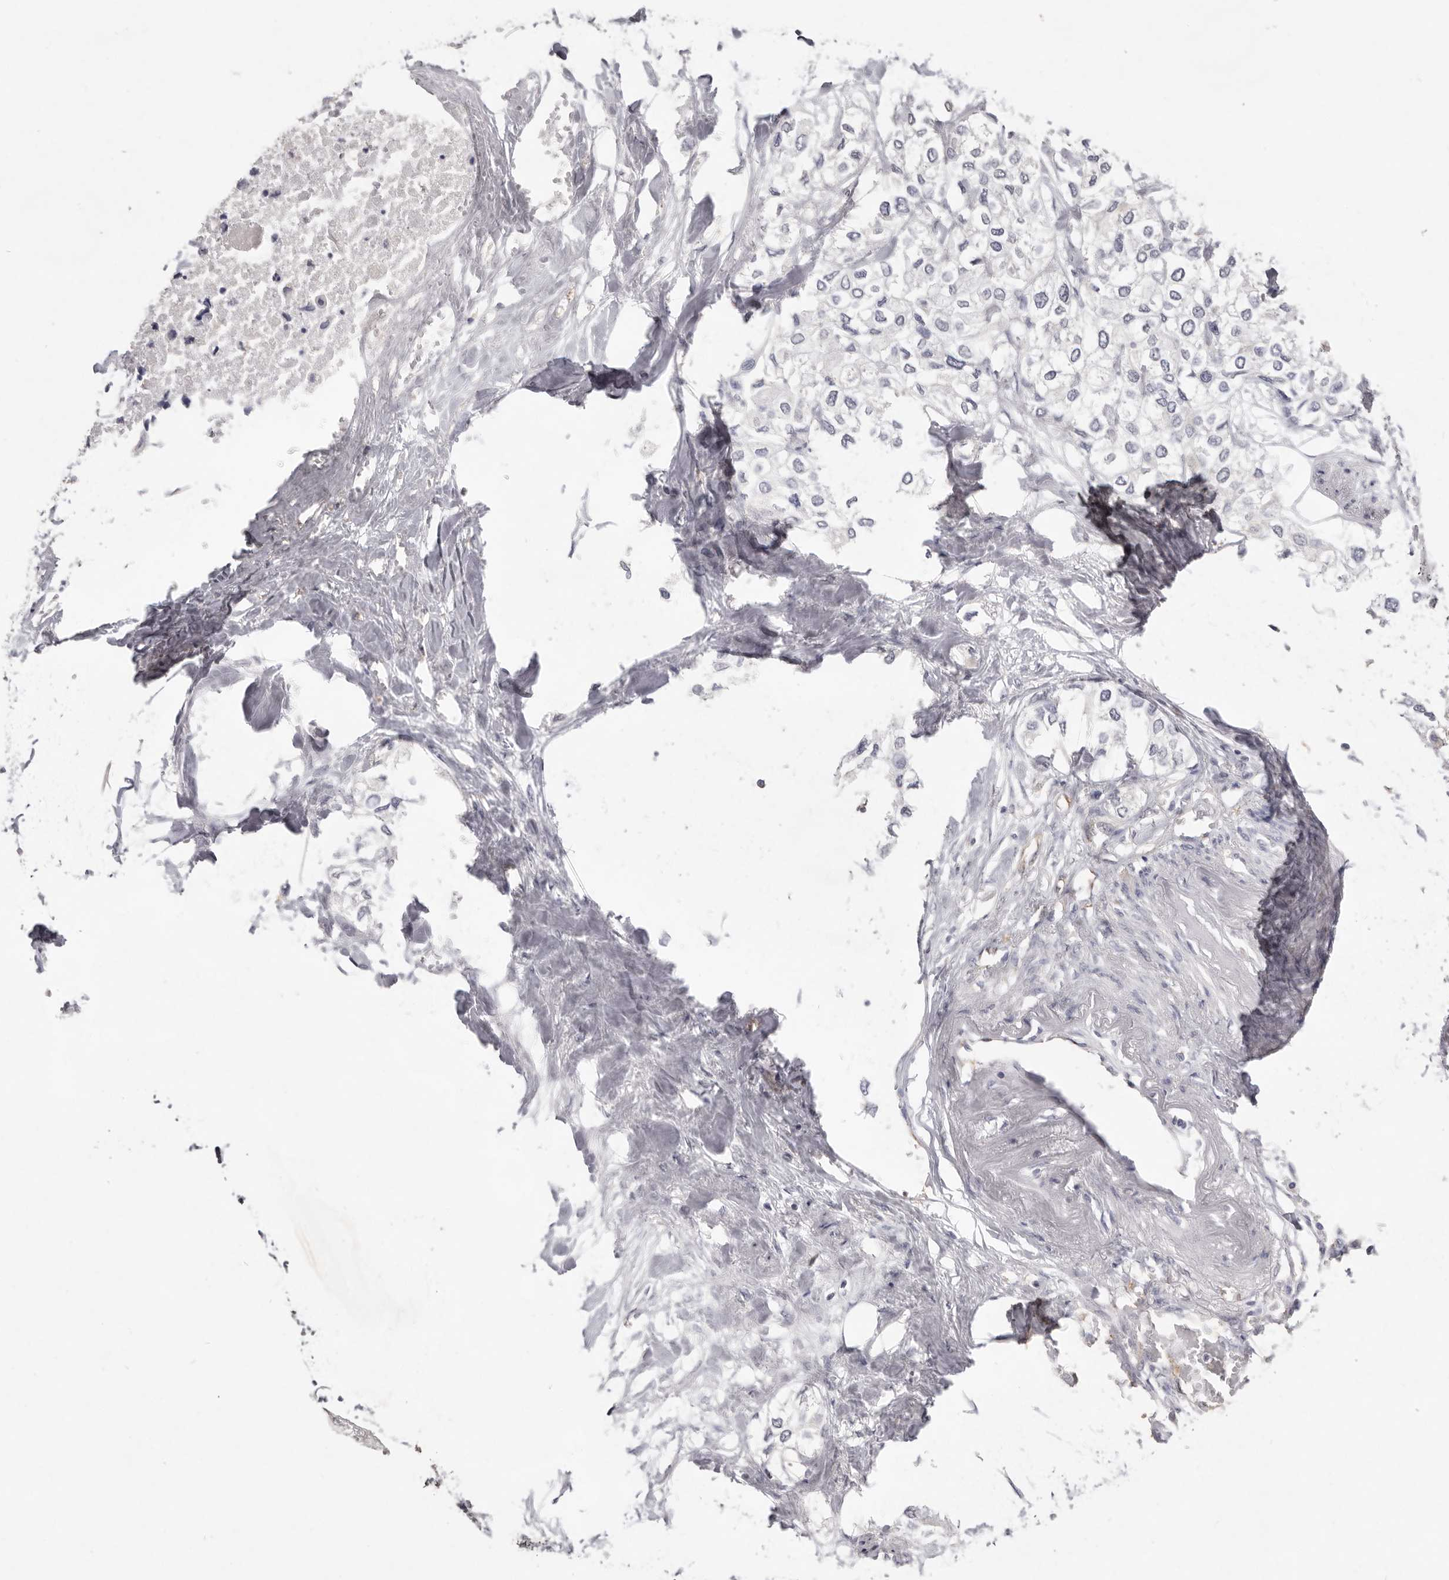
{"staining": {"intensity": "negative", "quantity": "none", "location": "none"}, "tissue": "urothelial cancer", "cell_type": "Tumor cells", "image_type": "cancer", "snomed": [{"axis": "morphology", "description": "Urothelial carcinoma, High grade"}, {"axis": "topography", "description": "Urinary bladder"}], "caption": "Urothelial carcinoma (high-grade) was stained to show a protein in brown. There is no significant positivity in tumor cells. (DAB IHC, high magnification).", "gene": "ZYG11B", "patient": {"sex": "male", "age": 64}}